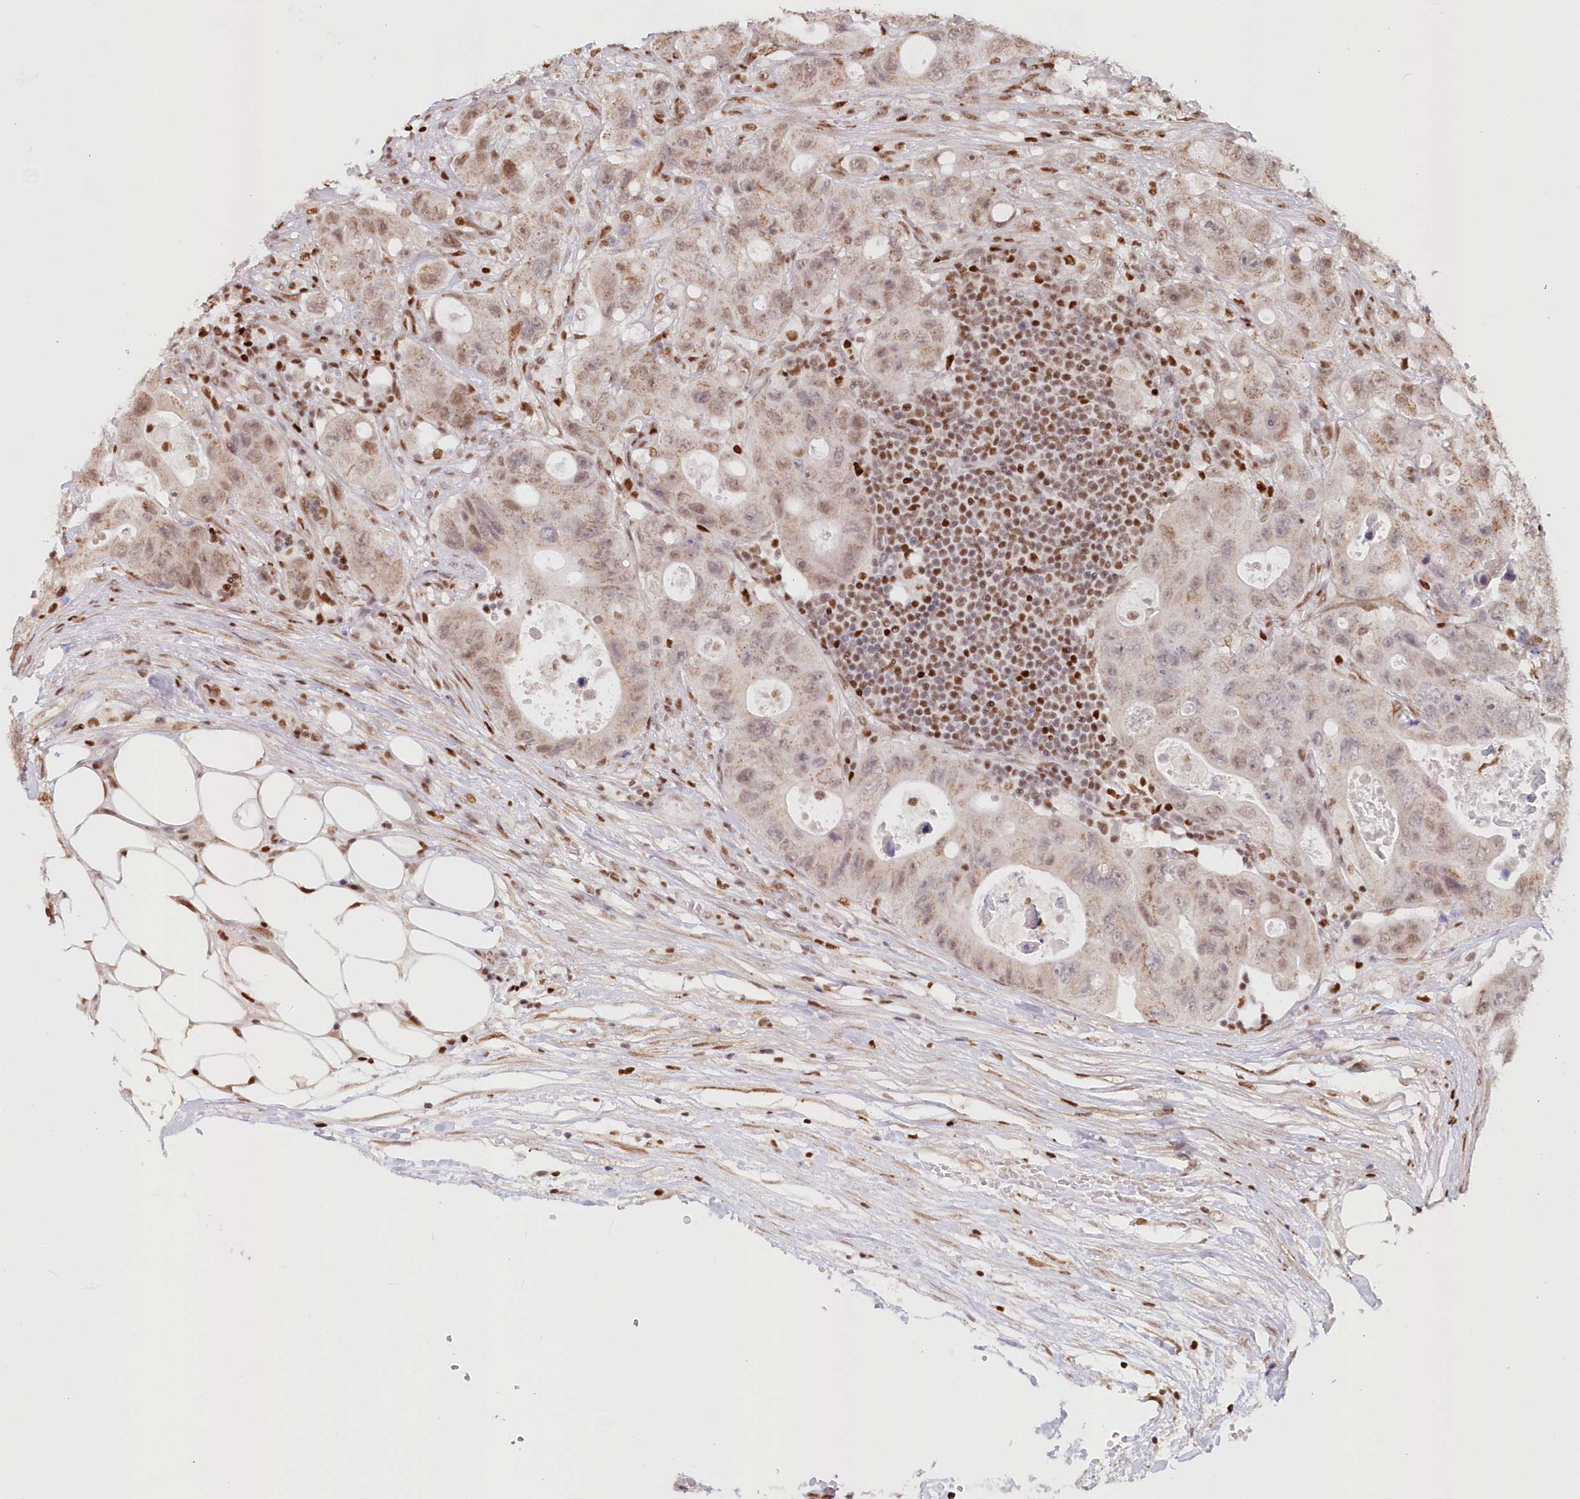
{"staining": {"intensity": "weak", "quantity": ">75%", "location": "nuclear"}, "tissue": "colorectal cancer", "cell_type": "Tumor cells", "image_type": "cancer", "snomed": [{"axis": "morphology", "description": "Adenocarcinoma, NOS"}, {"axis": "topography", "description": "Colon"}], "caption": "High-power microscopy captured an immunohistochemistry (IHC) image of colorectal cancer (adenocarcinoma), revealing weak nuclear positivity in approximately >75% of tumor cells. (DAB (3,3'-diaminobenzidine) = brown stain, brightfield microscopy at high magnification).", "gene": "POLR2B", "patient": {"sex": "female", "age": 46}}